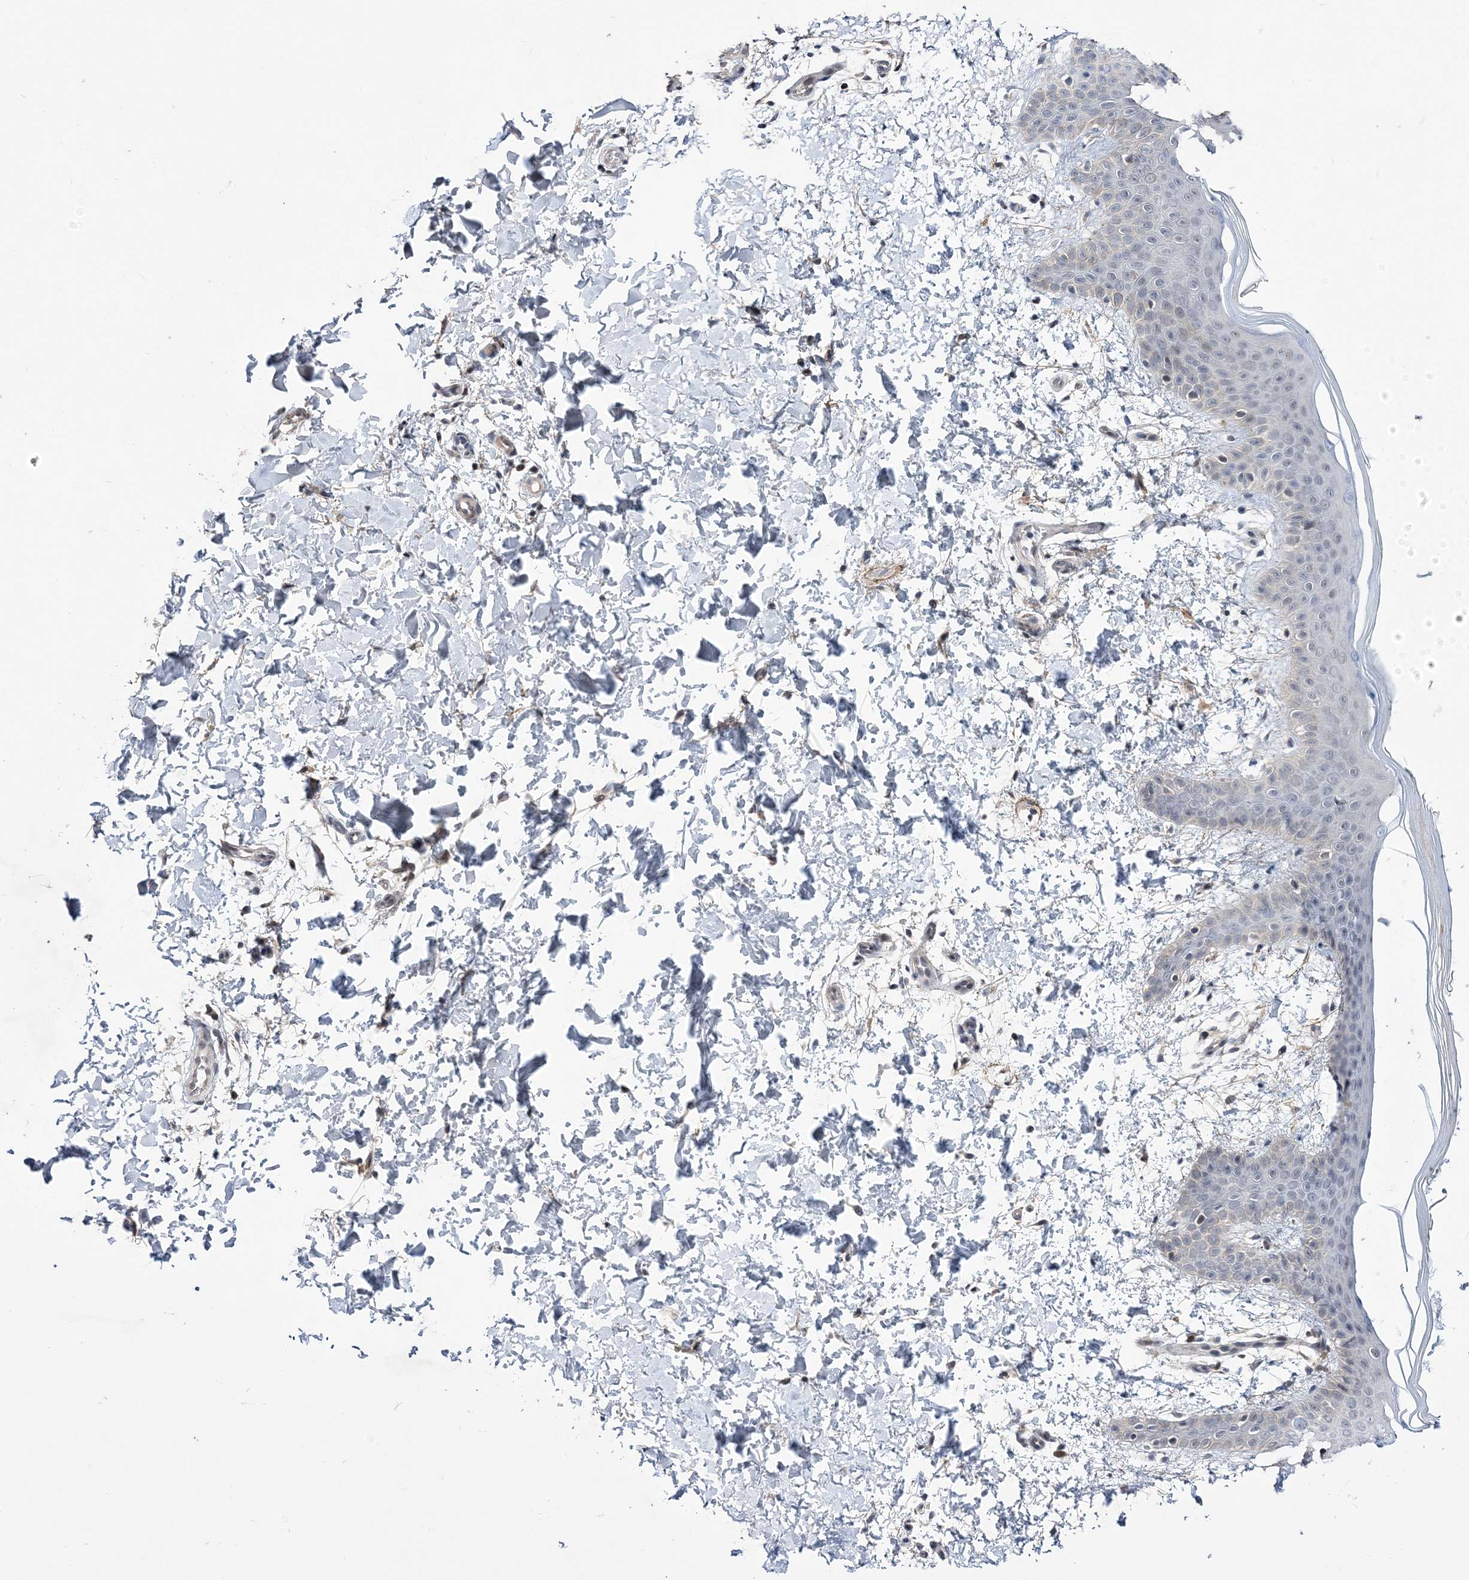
{"staining": {"intensity": "weak", "quantity": "<25%", "location": "cytoplasmic/membranous,nuclear"}, "tissue": "skin", "cell_type": "Fibroblasts", "image_type": "normal", "snomed": [{"axis": "morphology", "description": "Normal tissue, NOS"}, {"axis": "topography", "description": "Skin"}], "caption": "Protein analysis of unremarkable skin exhibits no significant positivity in fibroblasts.", "gene": "BOD1L1", "patient": {"sex": "male", "age": 36}}